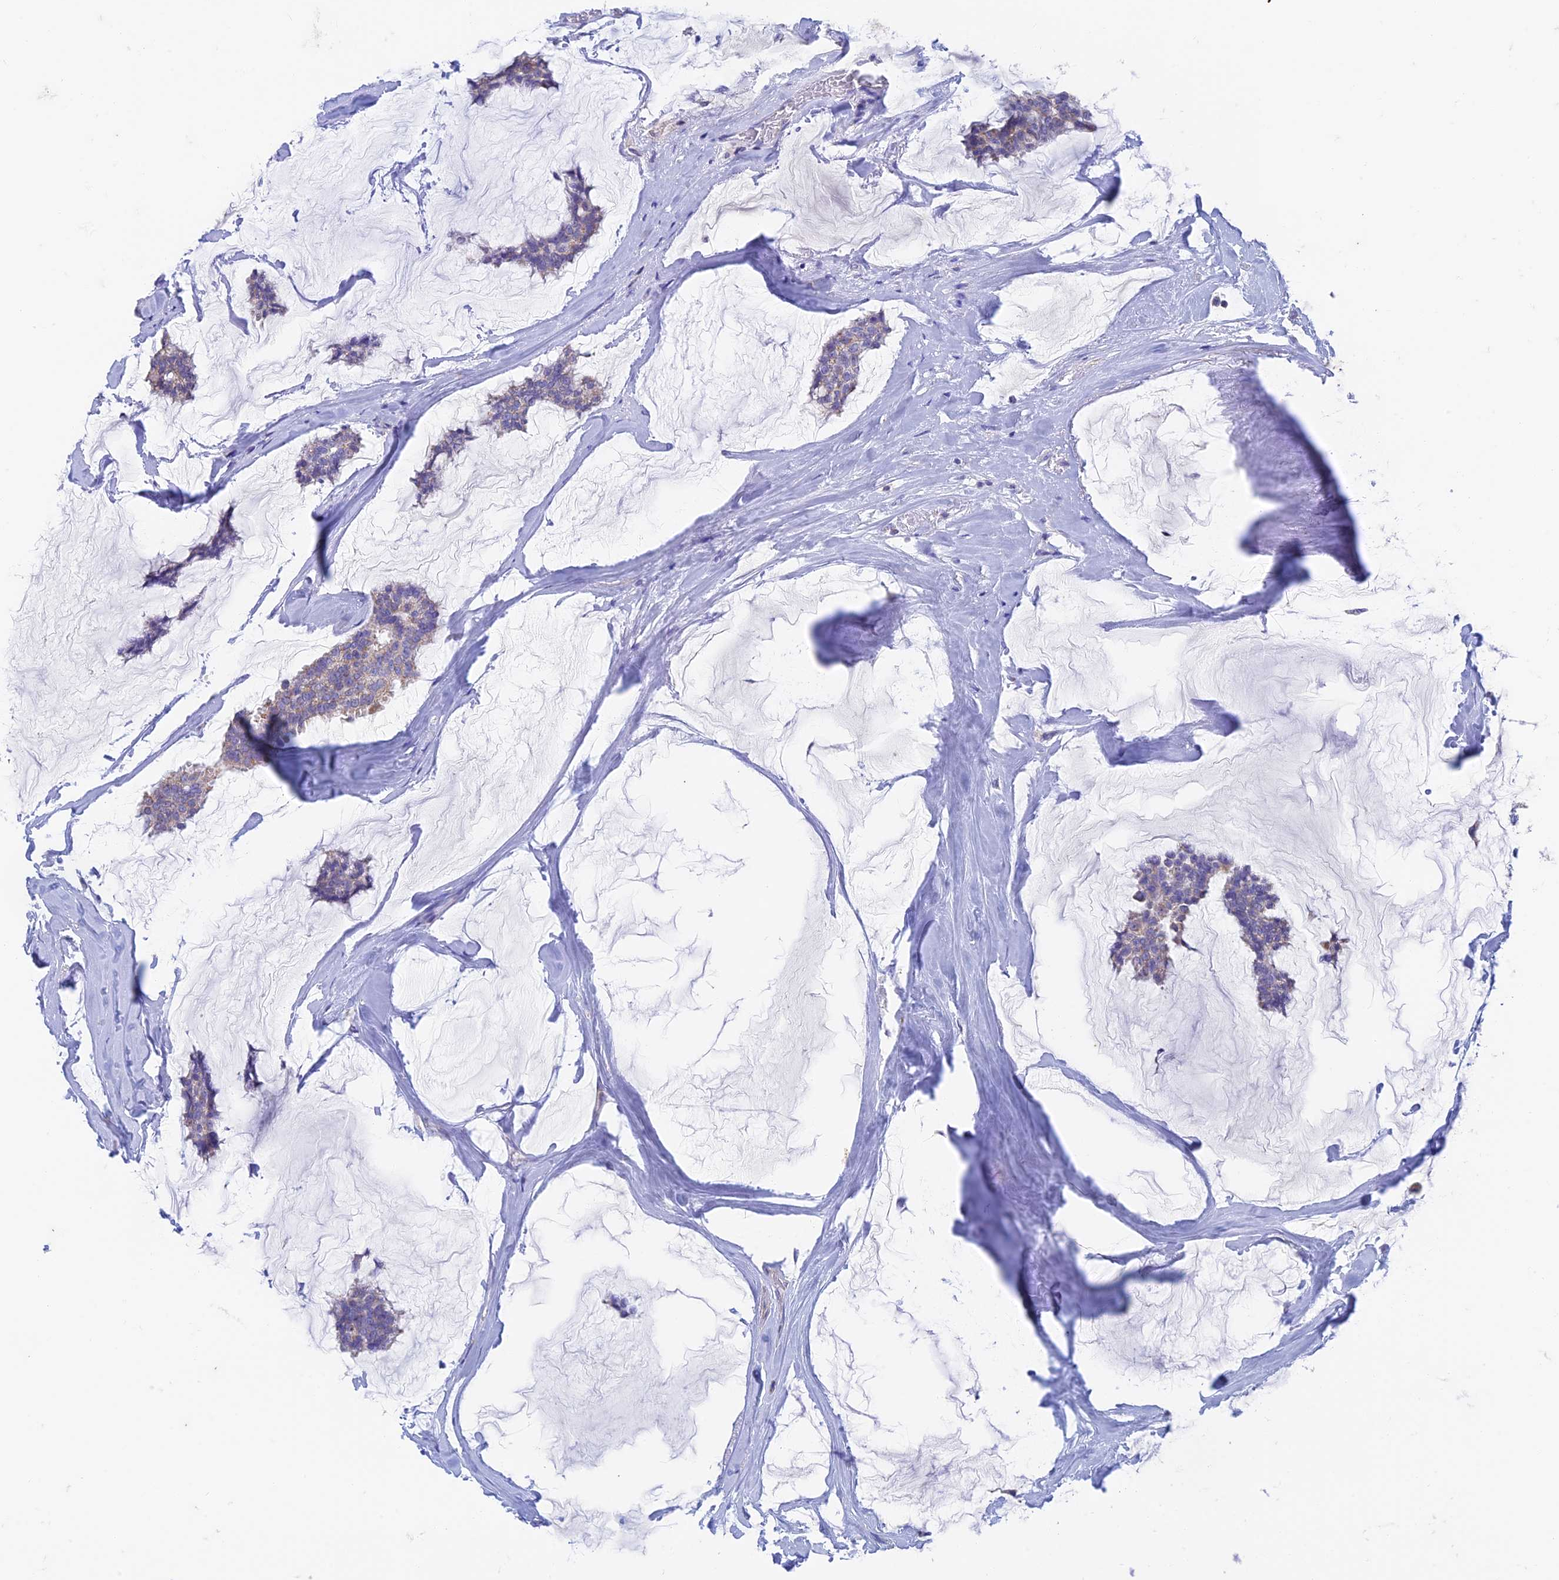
{"staining": {"intensity": "weak", "quantity": "<25%", "location": "cytoplasmic/membranous"}, "tissue": "breast cancer", "cell_type": "Tumor cells", "image_type": "cancer", "snomed": [{"axis": "morphology", "description": "Duct carcinoma"}, {"axis": "topography", "description": "Breast"}], "caption": "There is no significant staining in tumor cells of breast cancer (infiltrating ductal carcinoma).", "gene": "ZNF181", "patient": {"sex": "female", "age": 93}}